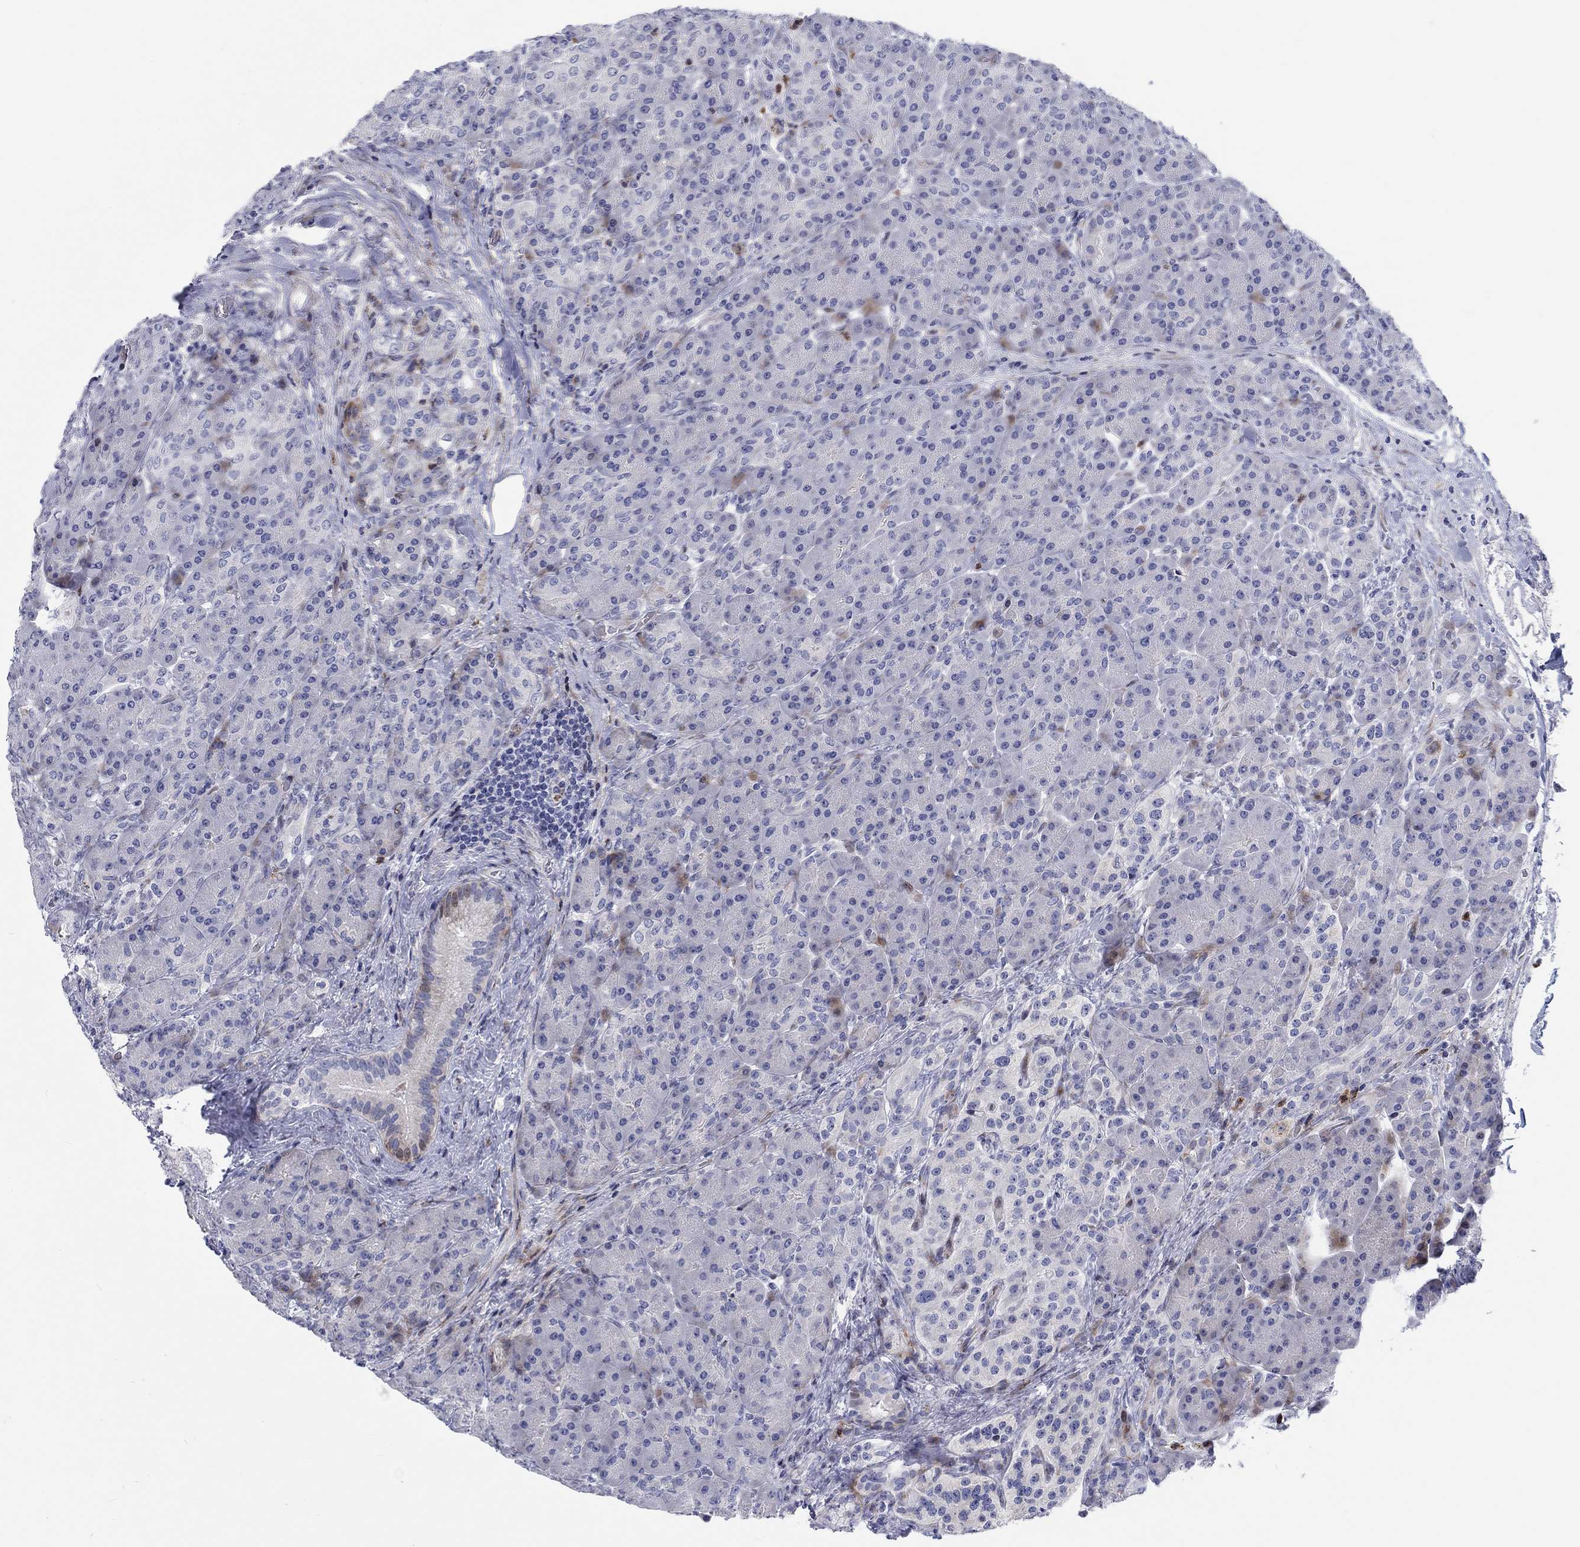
{"staining": {"intensity": "weak", "quantity": "<25%", "location": "cytoplasmic/membranous"}, "tissue": "pancreas", "cell_type": "Exocrine glandular cells", "image_type": "normal", "snomed": [{"axis": "morphology", "description": "Normal tissue, NOS"}, {"axis": "topography", "description": "Pancreas"}], "caption": "The micrograph reveals no significant positivity in exocrine glandular cells of pancreas.", "gene": "ARHGAP36", "patient": {"sex": "male", "age": 70}}